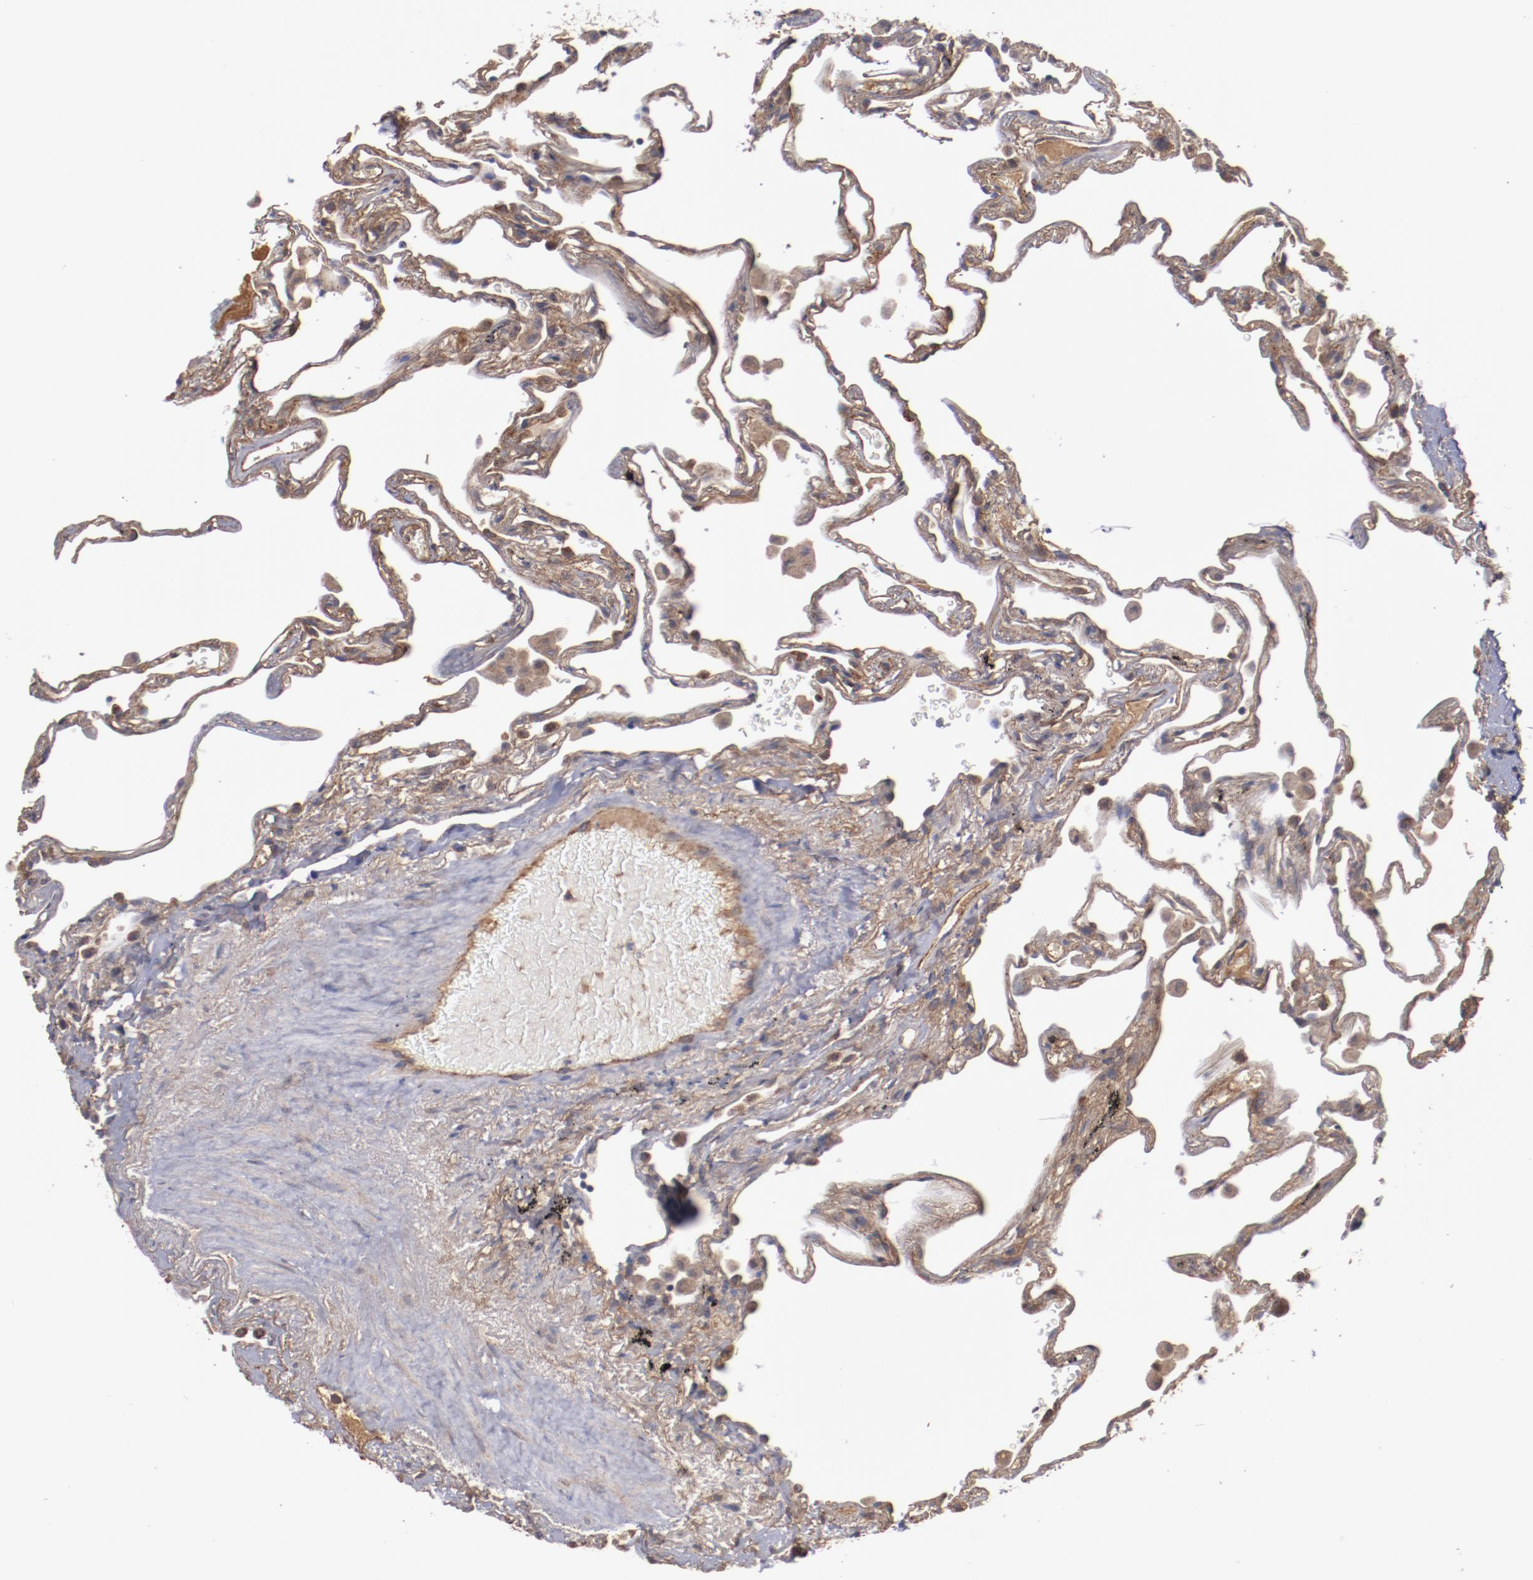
{"staining": {"intensity": "weak", "quantity": ">75%", "location": "cytoplasmic/membranous"}, "tissue": "lung", "cell_type": "Alveolar cells", "image_type": "normal", "snomed": [{"axis": "morphology", "description": "Normal tissue, NOS"}, {"axis": "morphology", "description": "Inflammation, NOS"}, {"axis": "topography", "description": "Lung"}], "caption": "Alveolar cells exhibit low levels of weak cytoplasmic/membranous staining in about >75% of cells in normal lung.", "gene": "DIPK2B", "patient": {"sex": "male", "age": 69}}